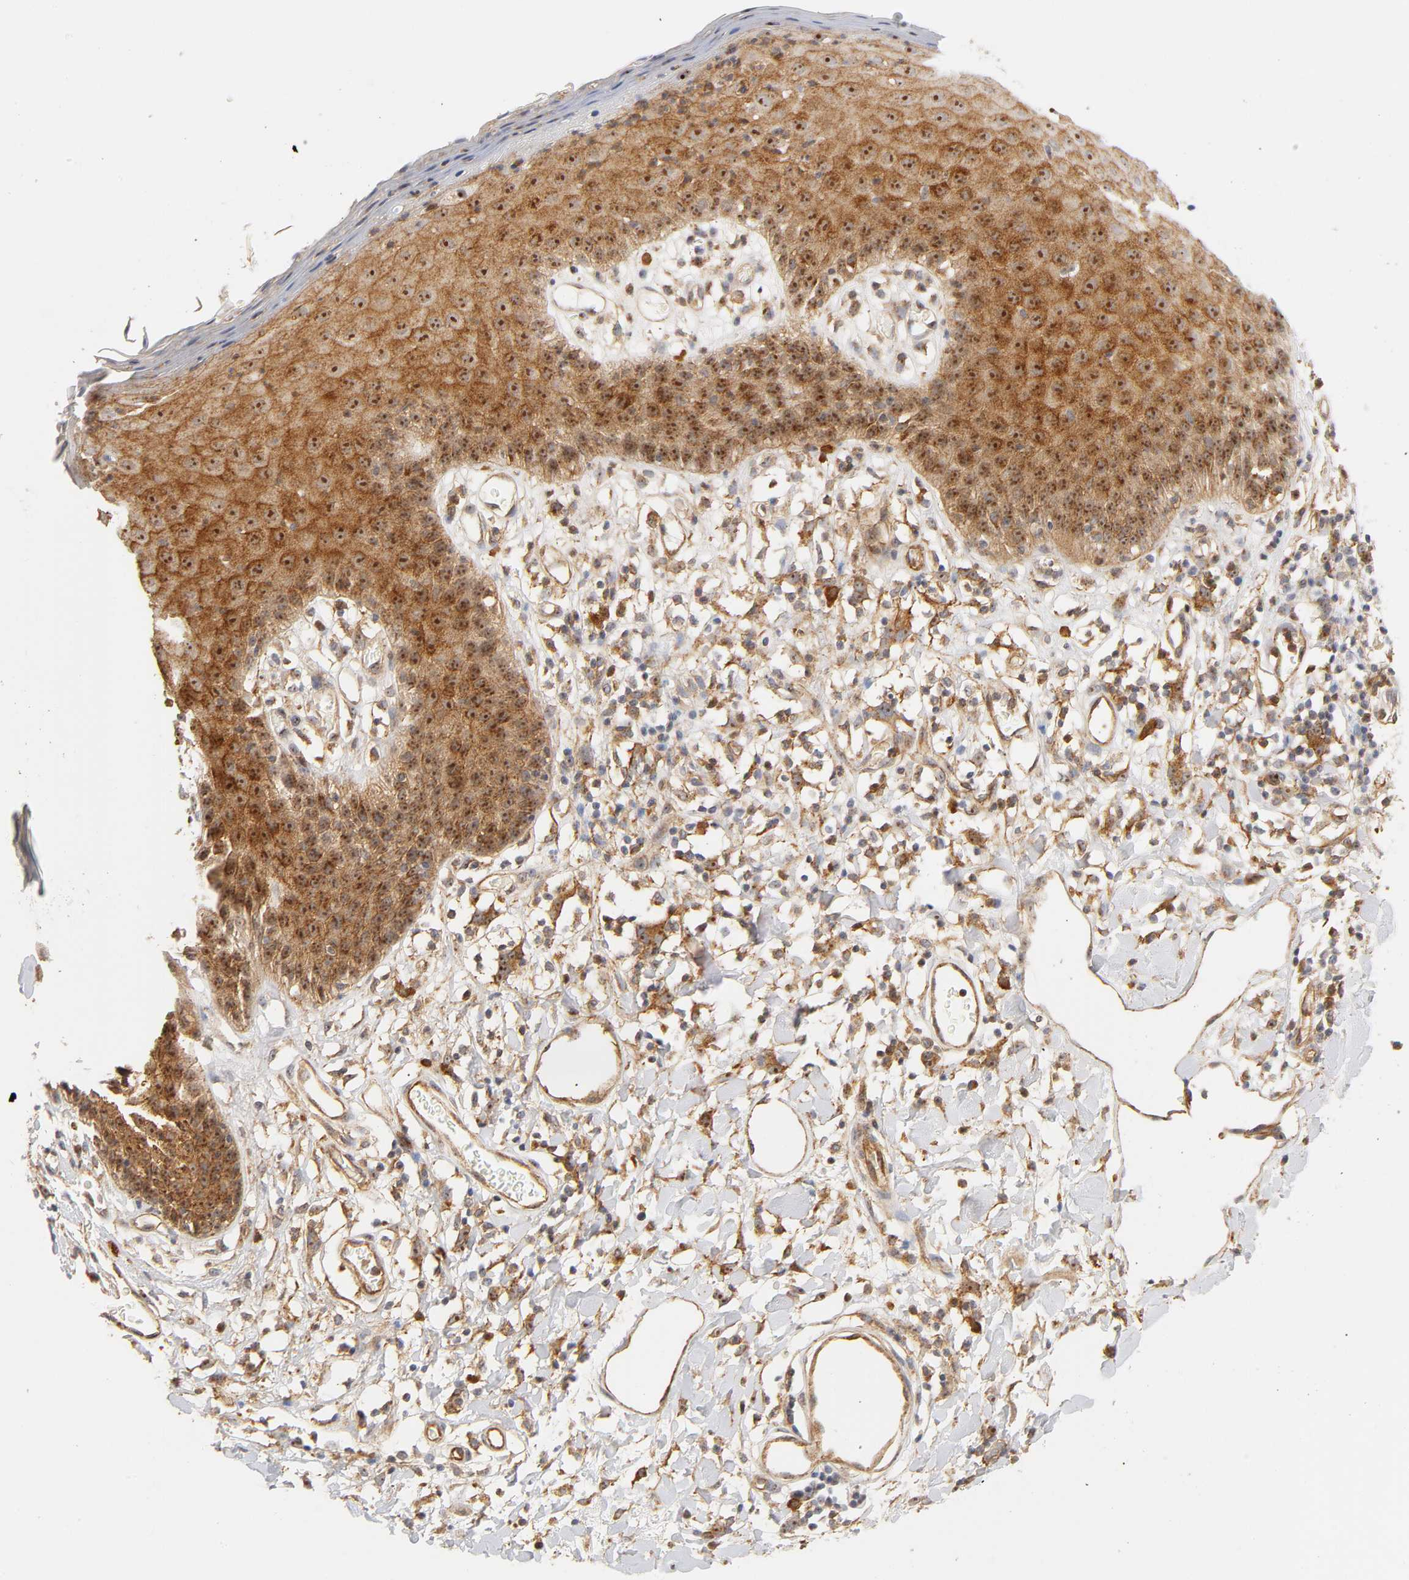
{"staining": {"intensity": "strong", "quantity": ">75%", "location": "cytoplasmic/membranous,nuclear"}, "tissue": "skin", "cell_type": "Epidermal cells", "image_type": "normal", "snomed": [{"axis": "morphology", "description": "Normal tissue, NOS"}, {"axis": "topography", "description": "Vulva"}, {"axis": "topography", "description": "Peripheral nerve tissue"}], "caption": "Protein expression analysis of benign skin exhibits strong cytoplasmic/membranous,nuclear expression in approximately >75% of epidermal cells. Nuclei are stained in blue.", "gene": "PLD1", "patient": {"sex": "female", "age": 68}}